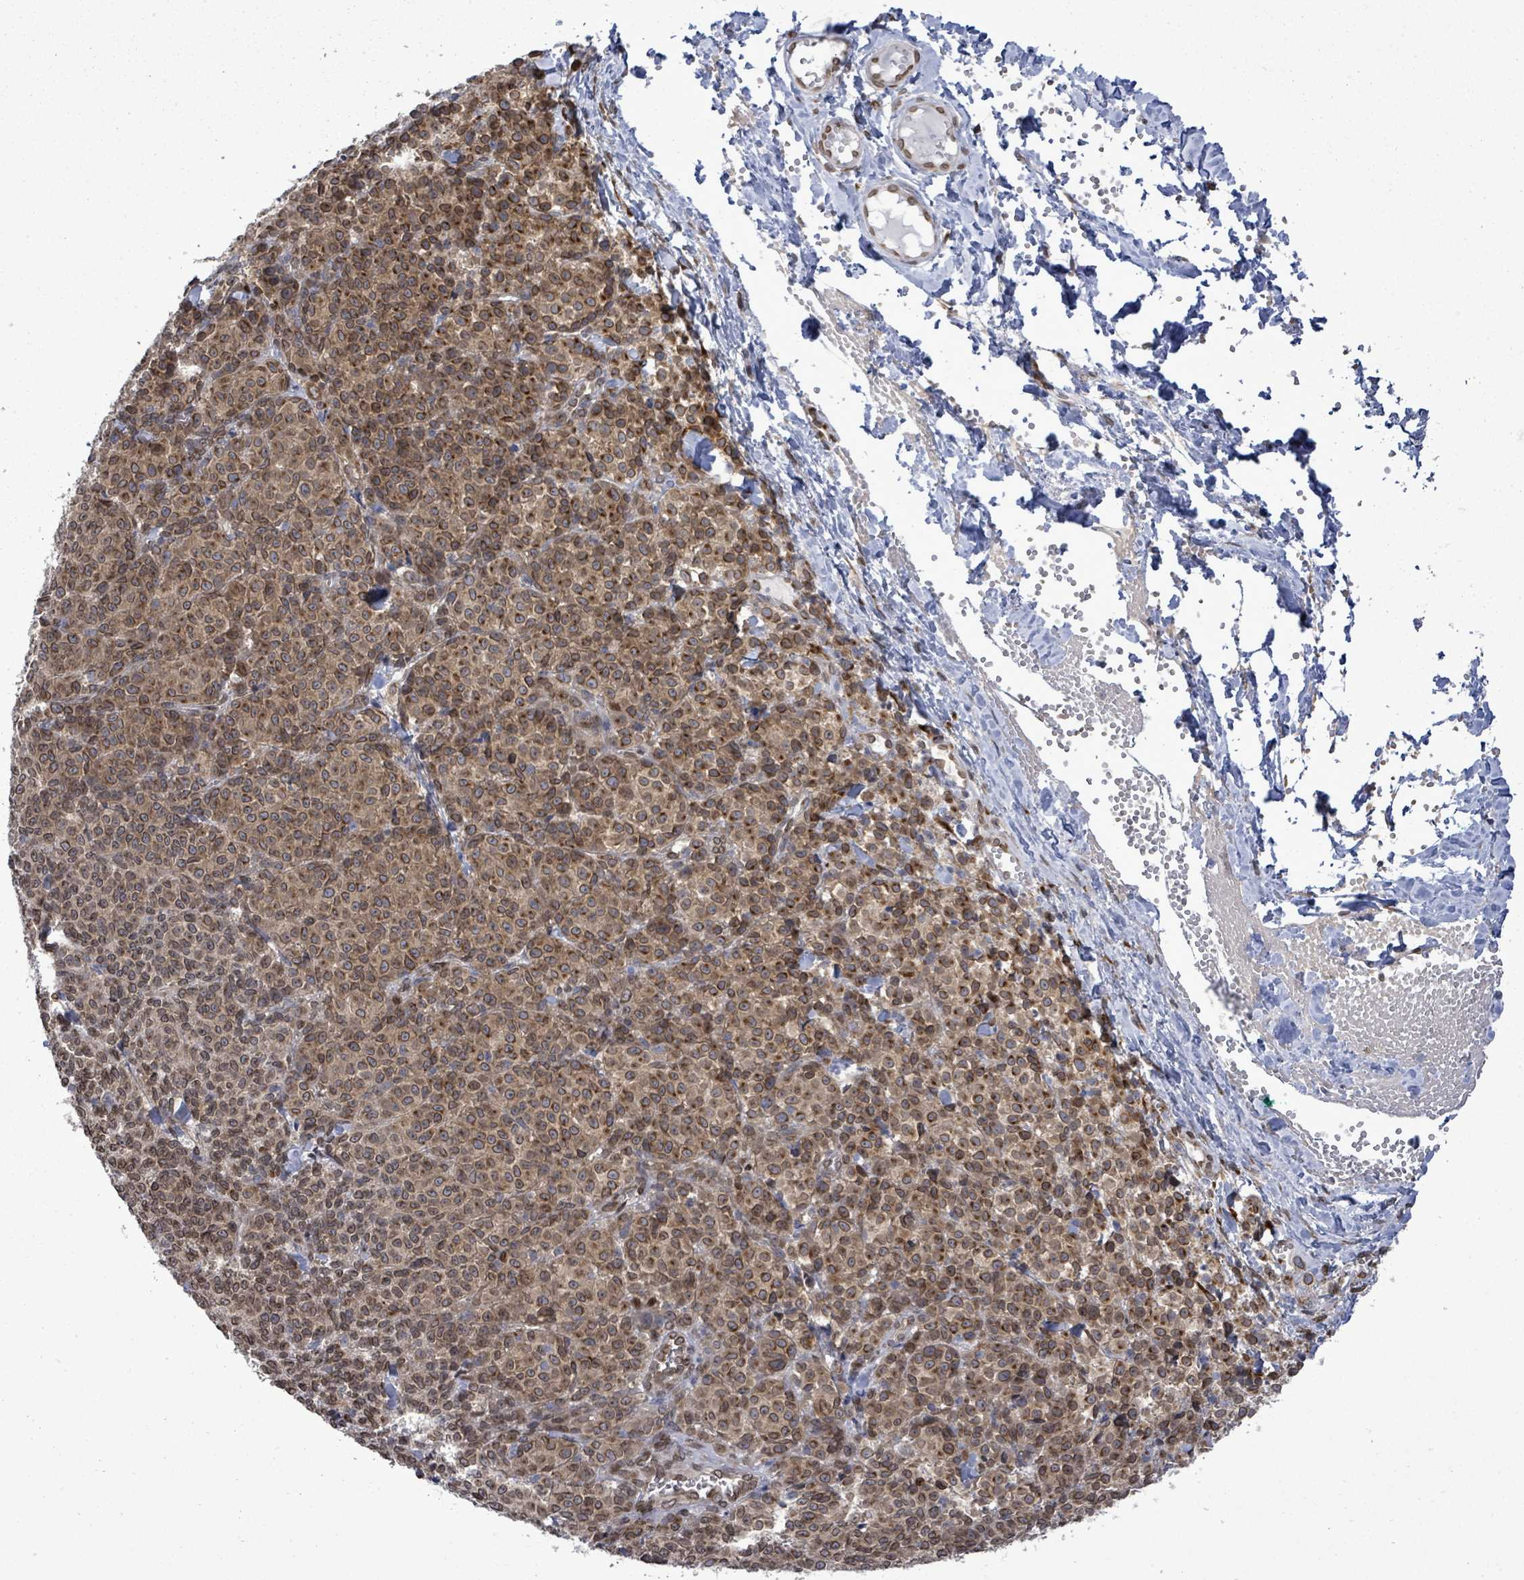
{"staining": {"intensity": "moderate", "quantity": ">75%", "location": "cytoplasmic/membranous,nuclear"}, "tissue": "melanoma", "cell_type": "Tumor cells", "image_type": "cancer", "snomed": [{"axis": "morphology", "description": "Normal tissue, NOS"}, {"axis": "morphology", "description": "Malignant melanoma, NOS"}, {"axis": "topography", "description": "Skin"}], "caption": "IHC image of neoplastic tissue: malignant melanoma stained using immunohistochemistry displays medium levels of moderate protein expression localized specifically in the cytoplasmic/membranous and nuclear of tumor cells, appearing as a cytoplasmic/membranous and nuclear brown color.", "gene": "ARFGAP1", "patient": {"sex": "female", "age": 34}}